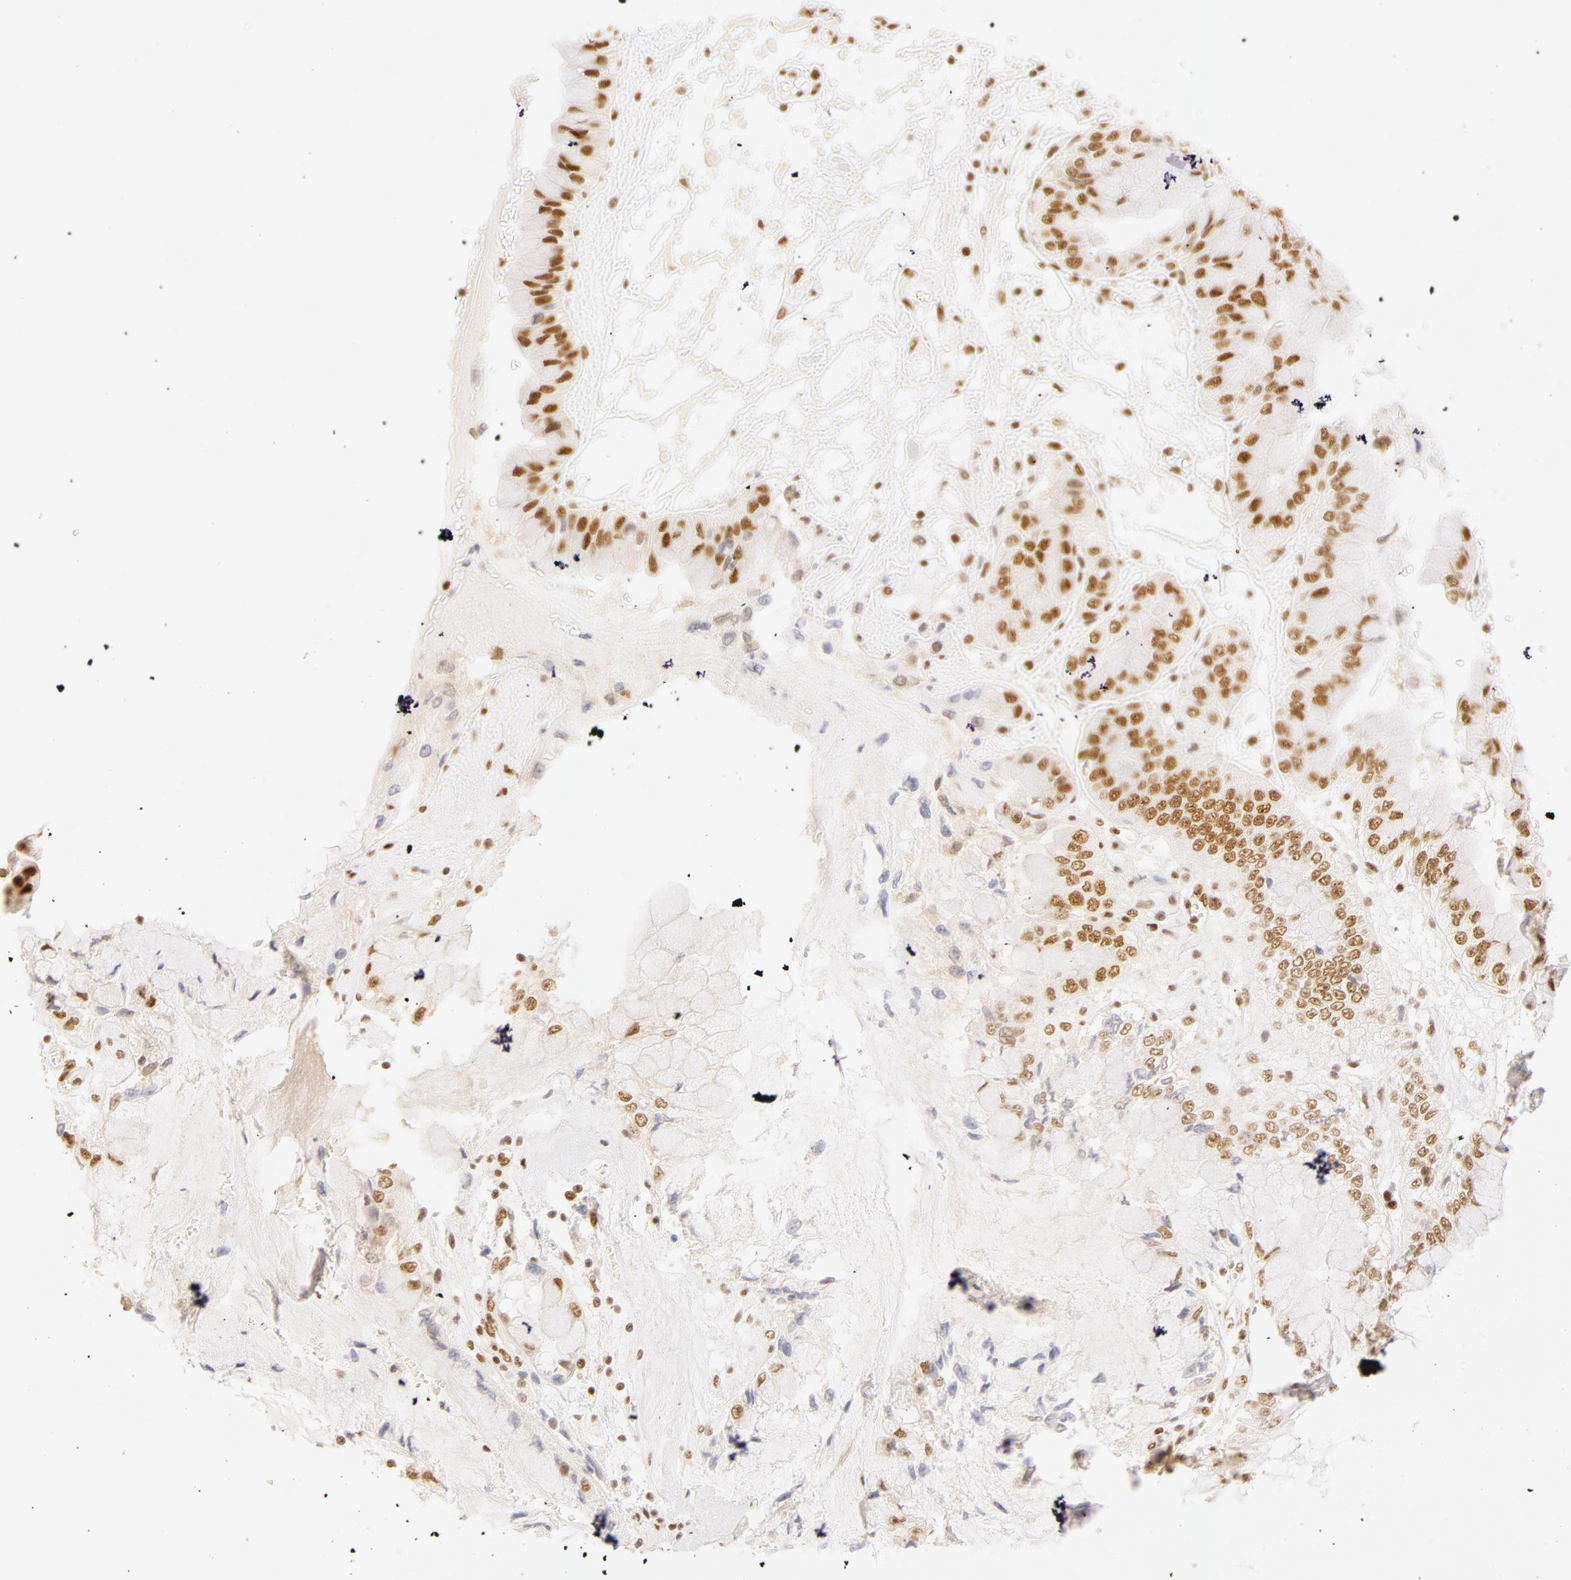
{"staining": {"intensity": "moderate", "quantity": ">75%", "location": "nuclear"}, "tissue": "liver cancer", "cell_type": "Tumor cells", "image_type": "cancer", "snomed": [{"axis": "morphology", "description": "Cholangiocarcinoma"}, {"axis": "topography", "description": "Liver"}], "caption": "There is medium levels of moderate nuclear positivity in tumor cells of liver cholangiocarcinoma, as demonstrated by immunohistochemical staining (brown color).", "gene": "RBM39", "patient": {"sex": "female", "age": 79}}